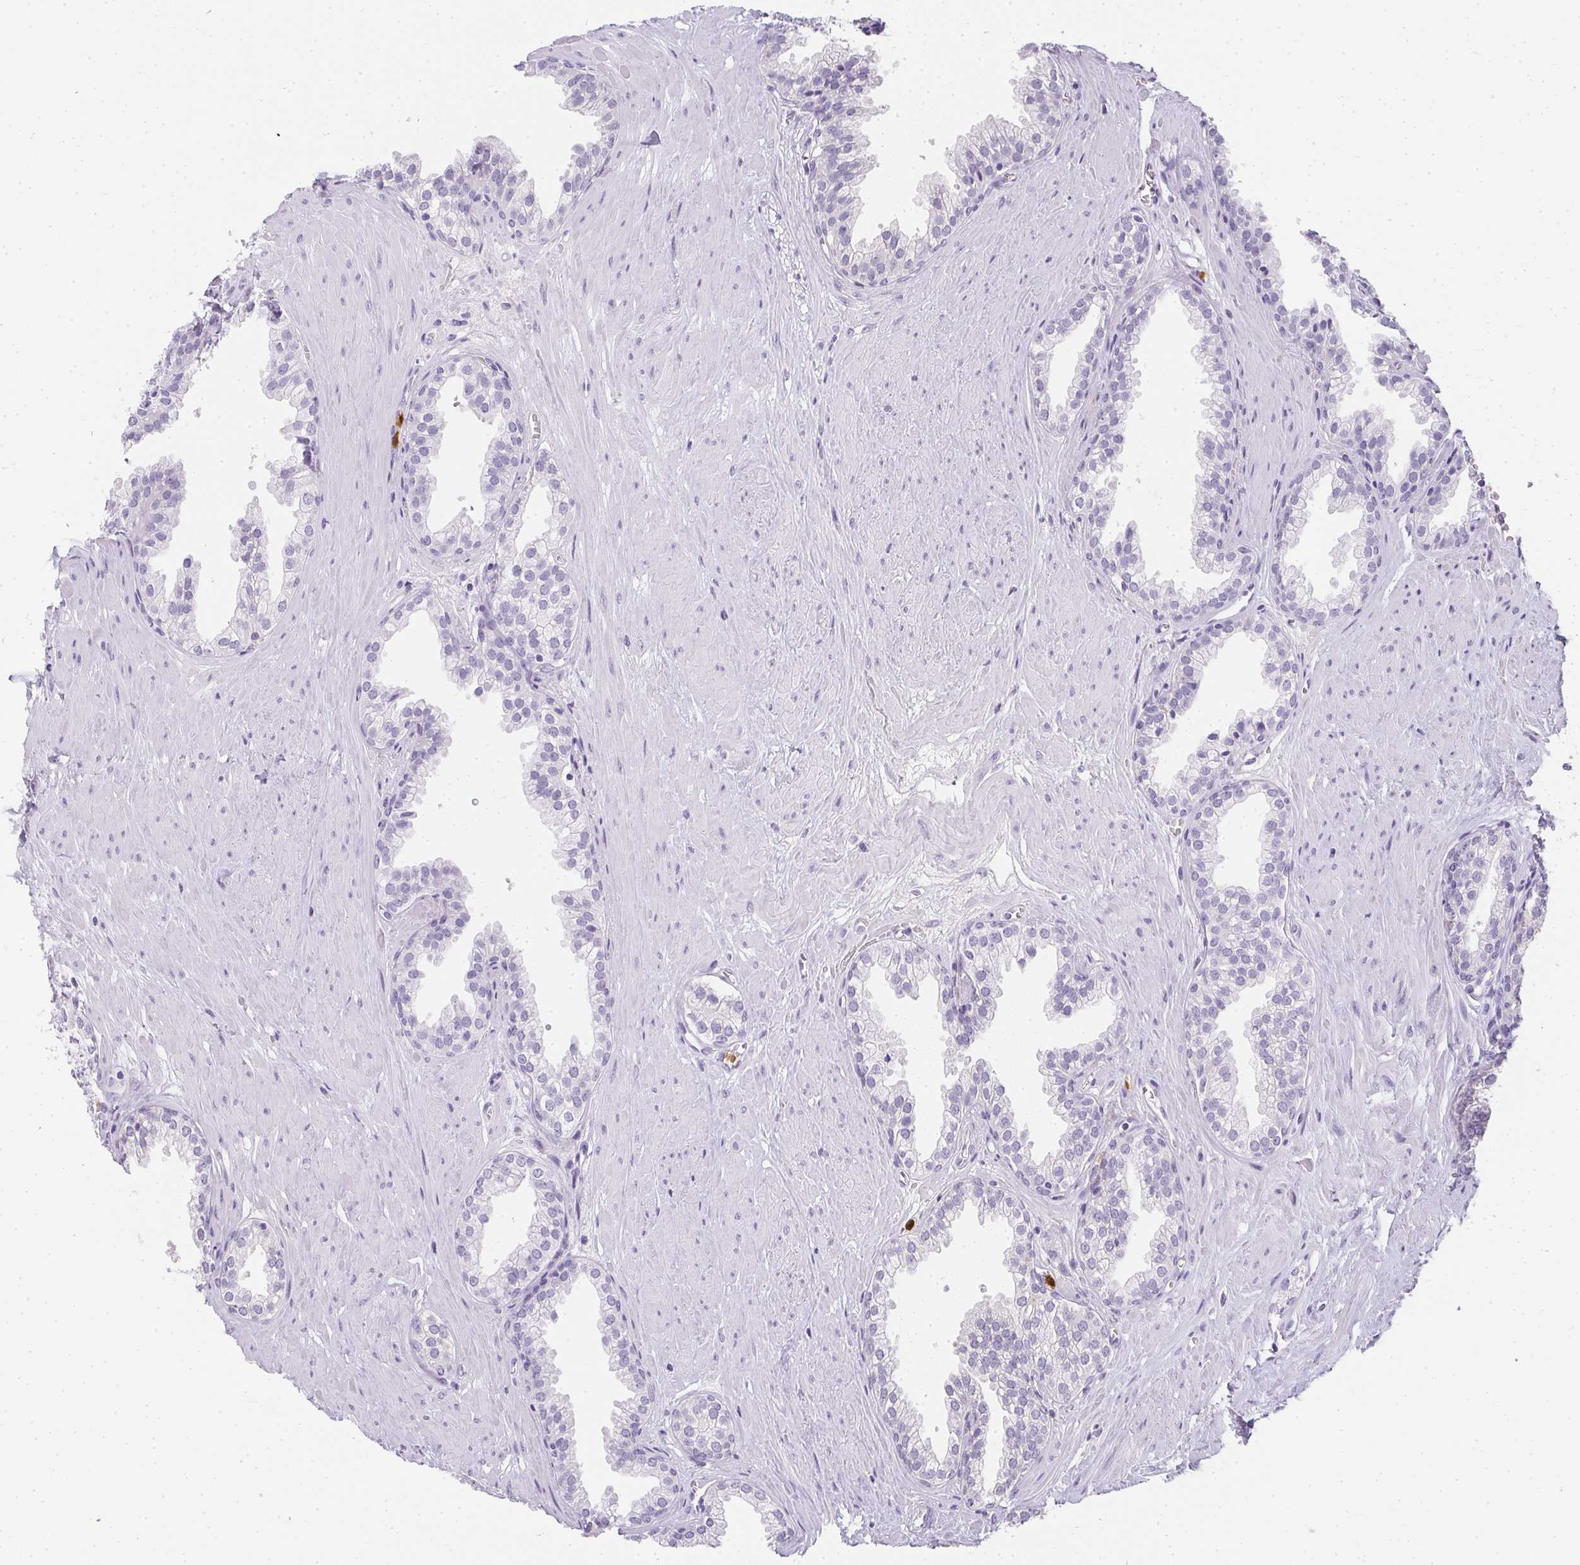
{"staining": {"intensity": "negative", "quantity": "none", "location": "none"}, "tissue": "prostate", "cell_type": "Glandular cells", "image_type": "normal", "snomed": [{"axis": "morphology", "description": "Normal tissue, NOS"}, {"axis": "topography", "description": "Prostate"}, {"axis": "topography", "description": "Peripheral nerve tissue"}], "caption": "Prostate stained for a protein using immunohistochemistry (IHC) demonstrates no positivity glandular cells.", "gene": "HK3", "patient": {"sex": "male", "age": 55}}